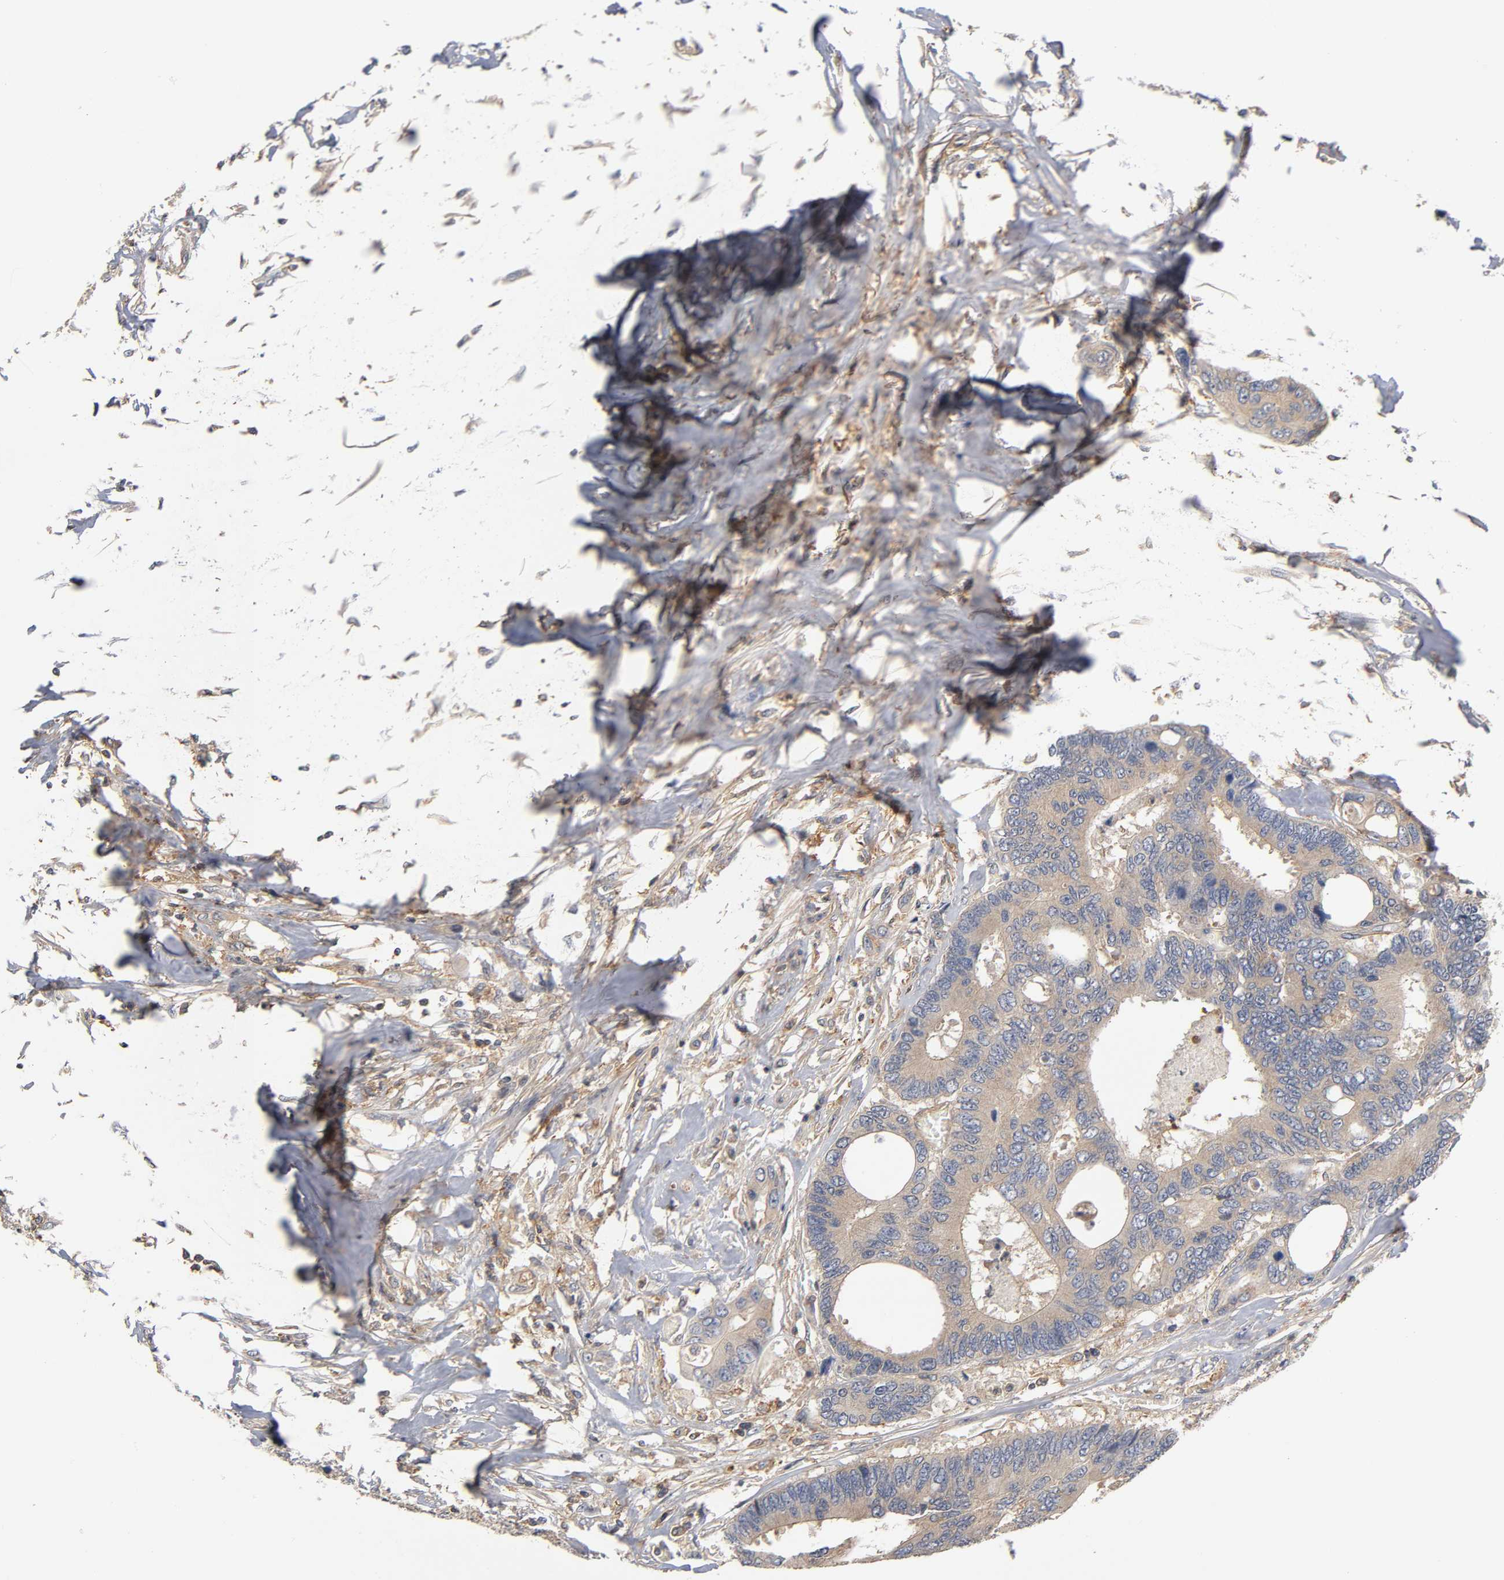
{"staining": {"intensity": "moderate", "quantity": ">75%", "location": "cytoplasmic/membranous"}, "tissue": "colorectal cancer", "cell_type": "Tumor cells", "image_type": "cancer", "snomed": [{"axis": "morphology", "description": "Adenocarcinoma, NOS"}, {"axis": "topography", "description": "Rectum"}], "caption": "Colorectal cancer stained with immunohistochemistry demonstrates moderate cytoplasmic/membranous positivity in approximately >75% of tumor cells.", "gene": "ACTR2", "patient": {"sex": "male", "age": 55}}